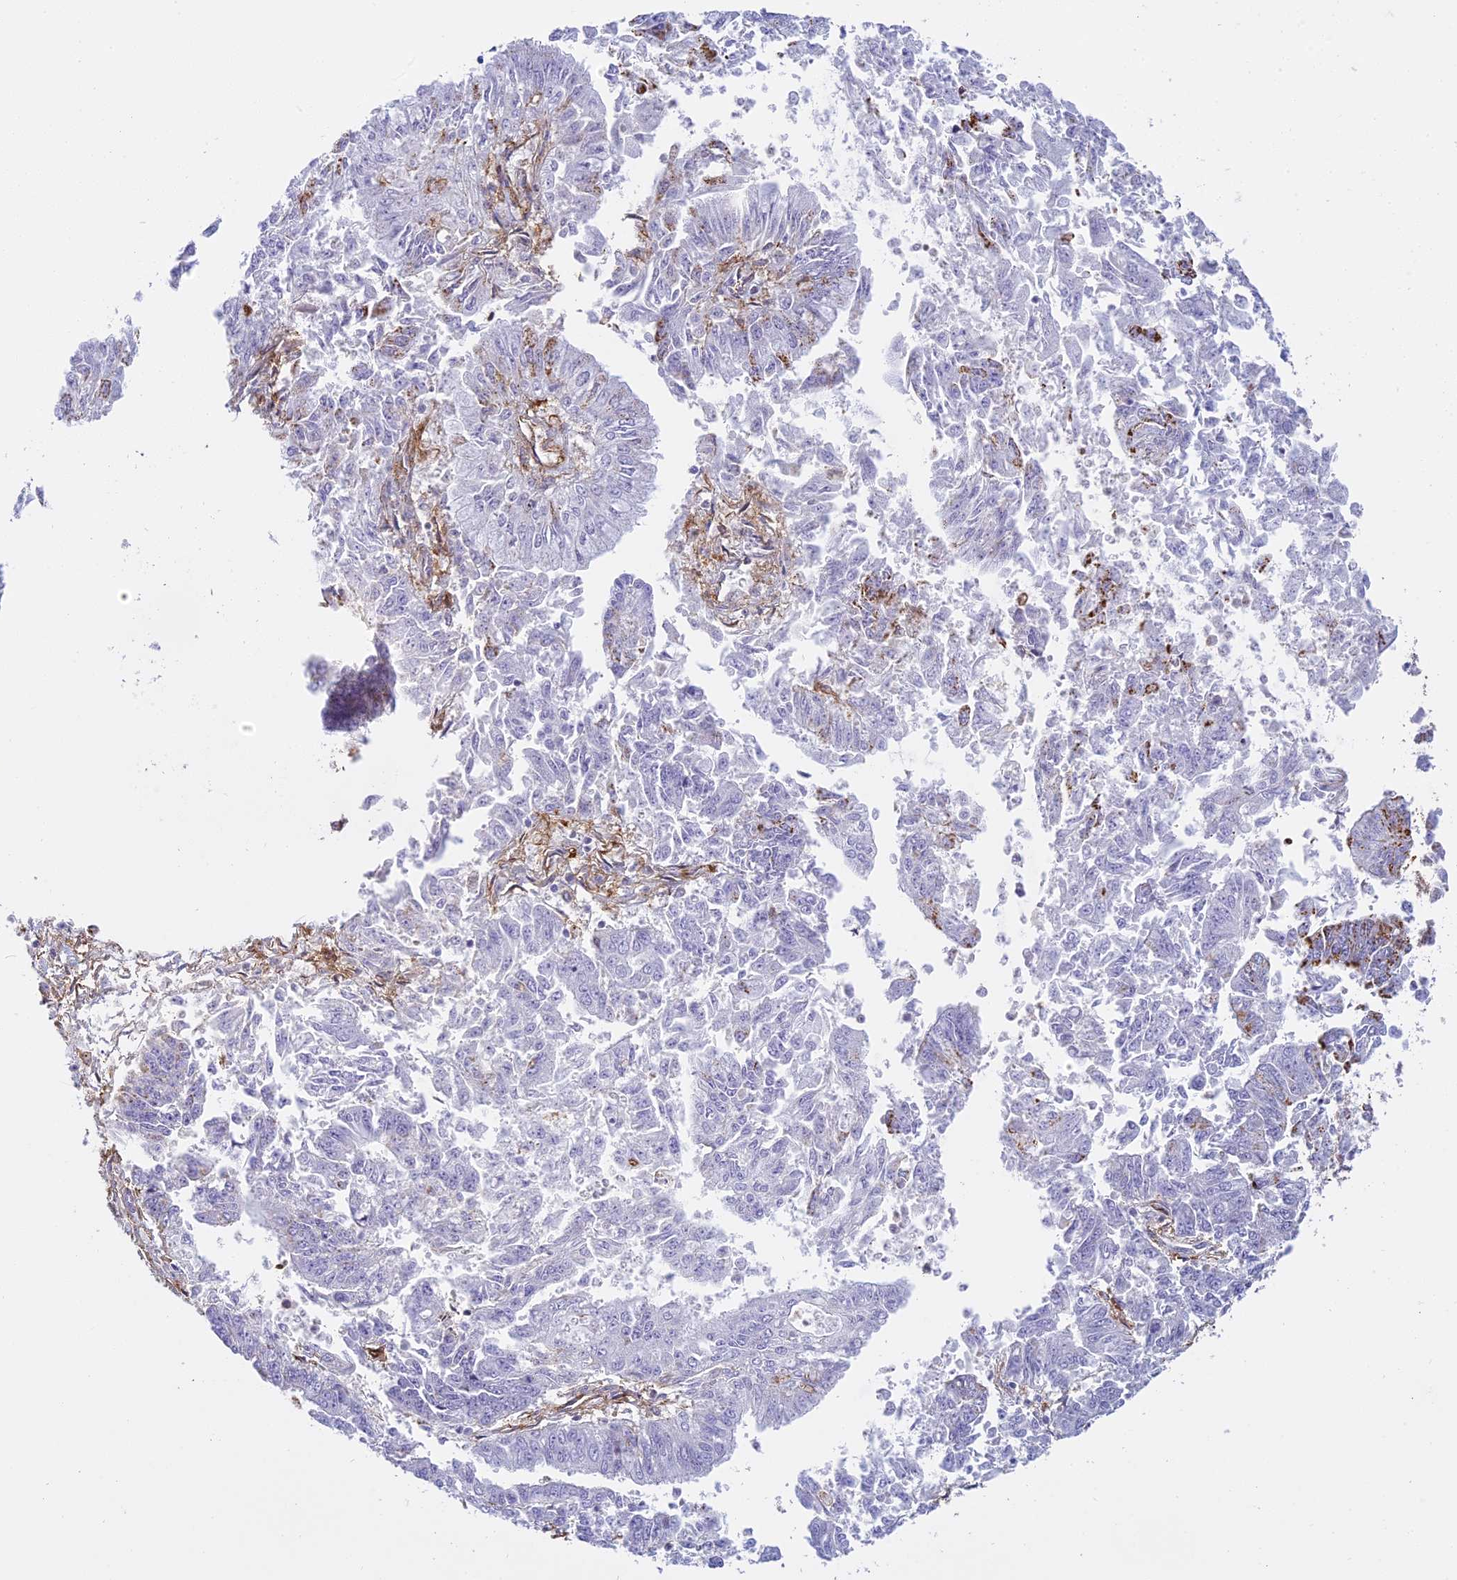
{"staining": {"intensity": "negative", "quantity": "none", "location": "none"}, "tissue": "endometrial cancer", "cell_type": "Tumor cells", "image_type": "cancer", "snomed": [{"axis": "morphology", "description": "Adenocarcinoma, NOS"}, {"axis": "topography", "description": "Endometrium"}], "caption": "High magnification brightfield microscopy of adenocarcinoma (endometrial) stained with DAB (3,3'-diaminobenzidine) (brown) and counterstained with hematoxylin (blue): tumor cells show no significant positivity. (DAB (3,3'-diaminobenzidine) immunohistochemistry visualized using brightfield microscopy, high magnification).", "gene": "TMEM255B", "patient": {"sex": "female", "age": 73}}